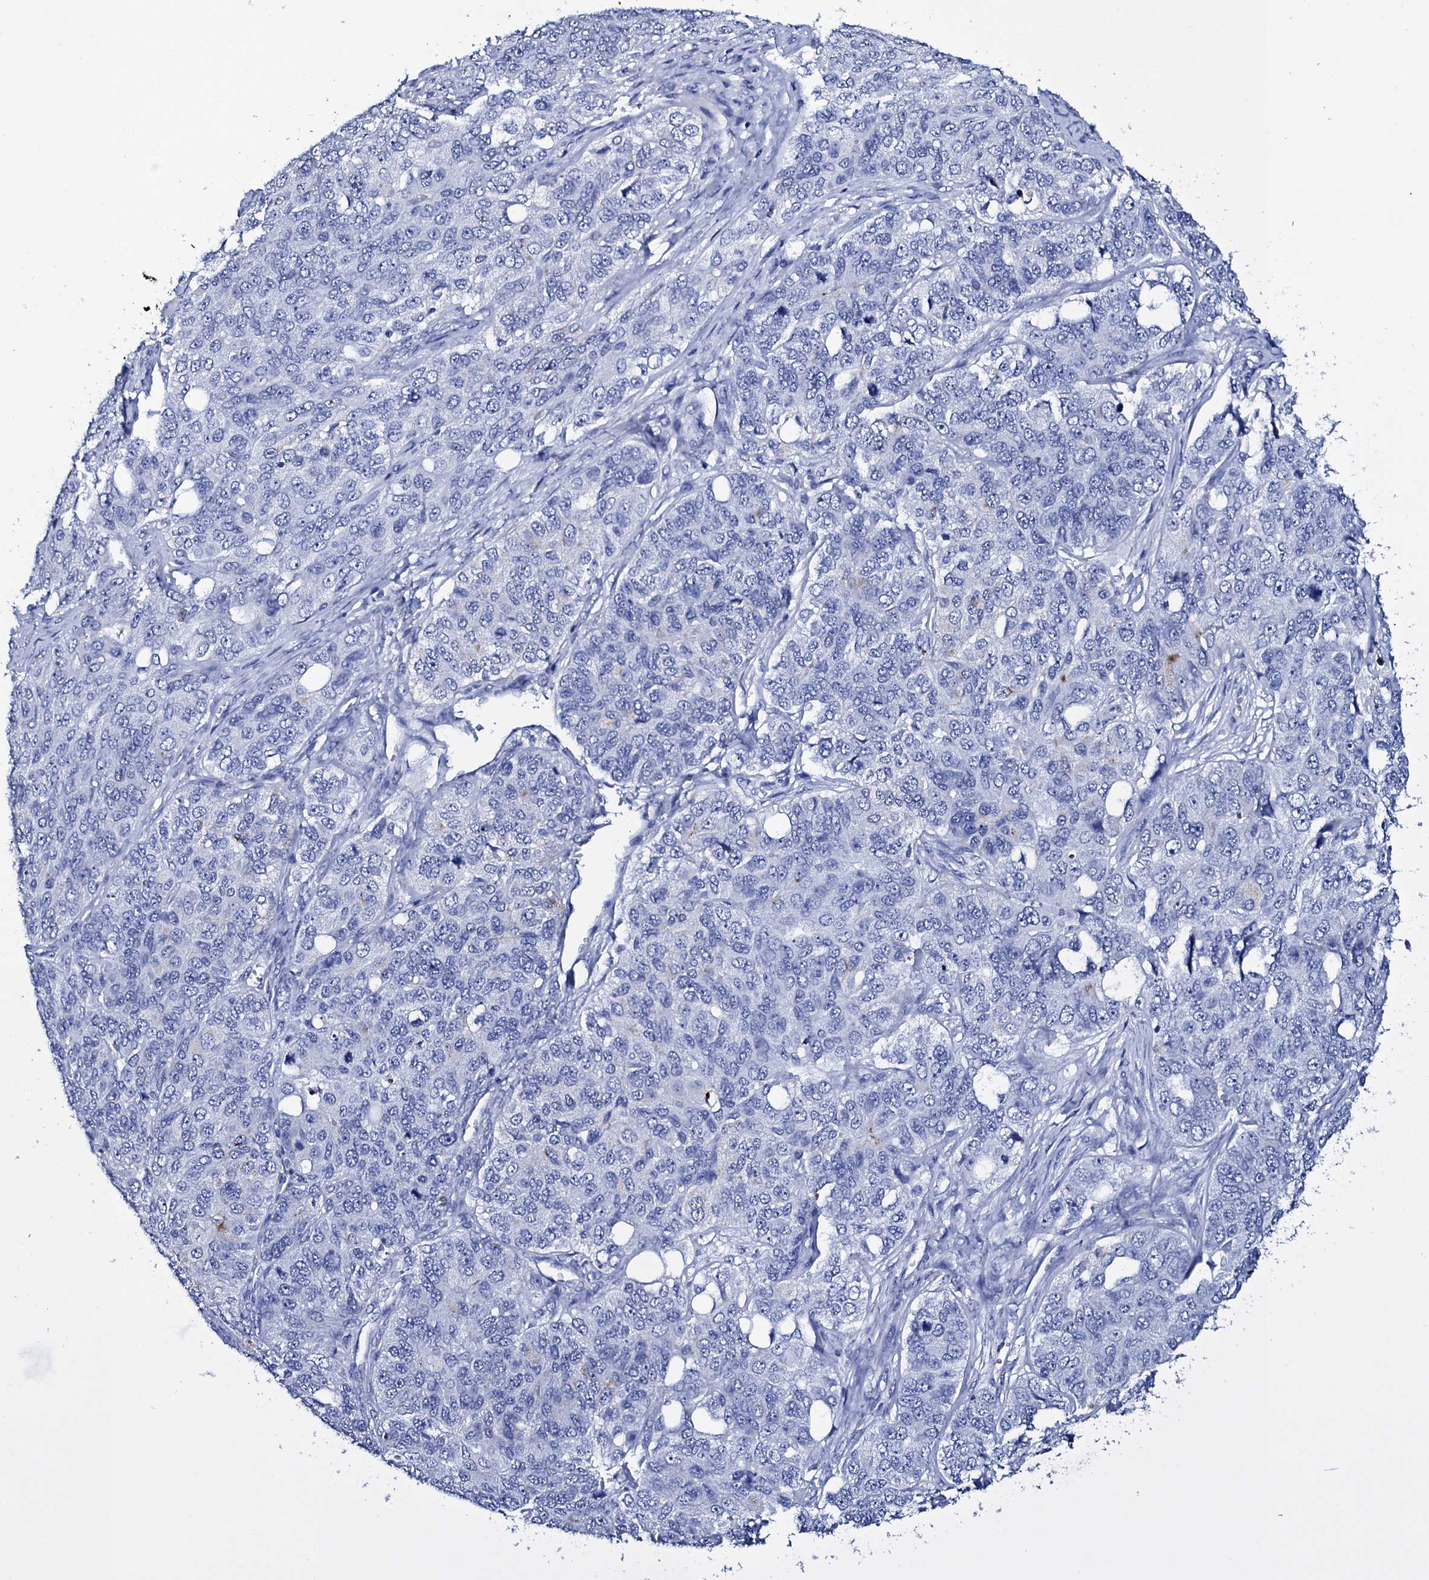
{"staining": {"intensity": "negative", "quantity": "none", "location": "none"}, "tissue": "ovarian cancer", "cell_type": "Tumor cells", "image_type": "cancer", "snomed": [{"axis": "morphology", "description": "Carcinoma, endometroid"}, {"axis": "topography", "description": "Ovary"}], "caption": "Human ovarian cancer (endometroid carcinoma) stained for a protein using immunohistochemistry (IHC) demonstrates no staining in tumor cells.", "gene": "ITPRID2", "patient": {"sex": "female", "age": 51}}